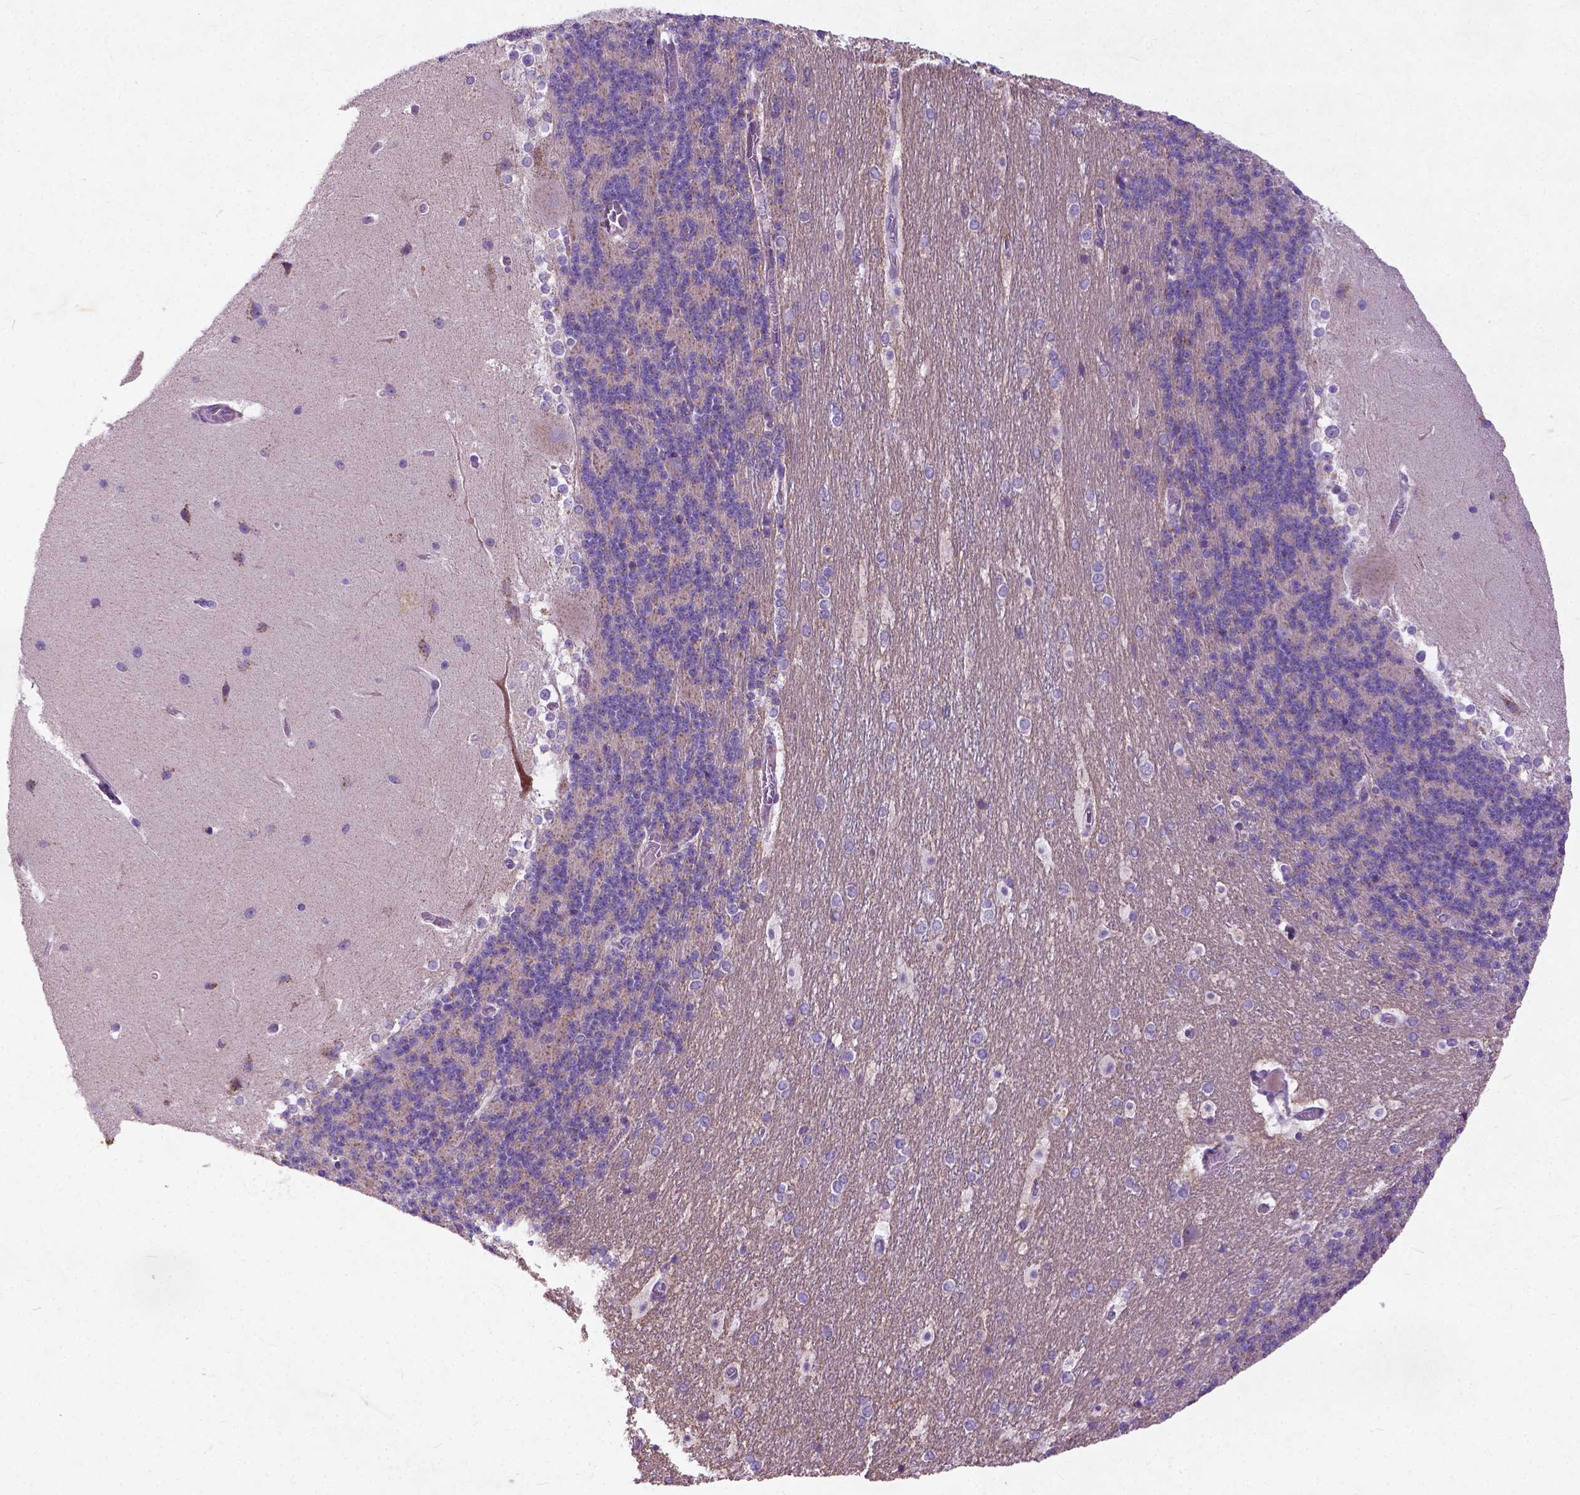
{"staining": {"intensity": "weak", "quantity": "<25%", "location": "cytoplasmic/membranous"}, "tissue": "cerebellum", "cell_type": "Cells in granular layer", "image_type": "normal", "snomed": [{"axis": "morphology", "description": "Normal tissue, NOS"}, {"axis": "topography", "description": "Cerebellum"}], "caption": "IHC histopathology image of benign cerebellum stained for a protein (brown), which shows no expression in cells in granular layer.", "gene": "ATG4D", "patient": {"sex": "female", "age": 19}}